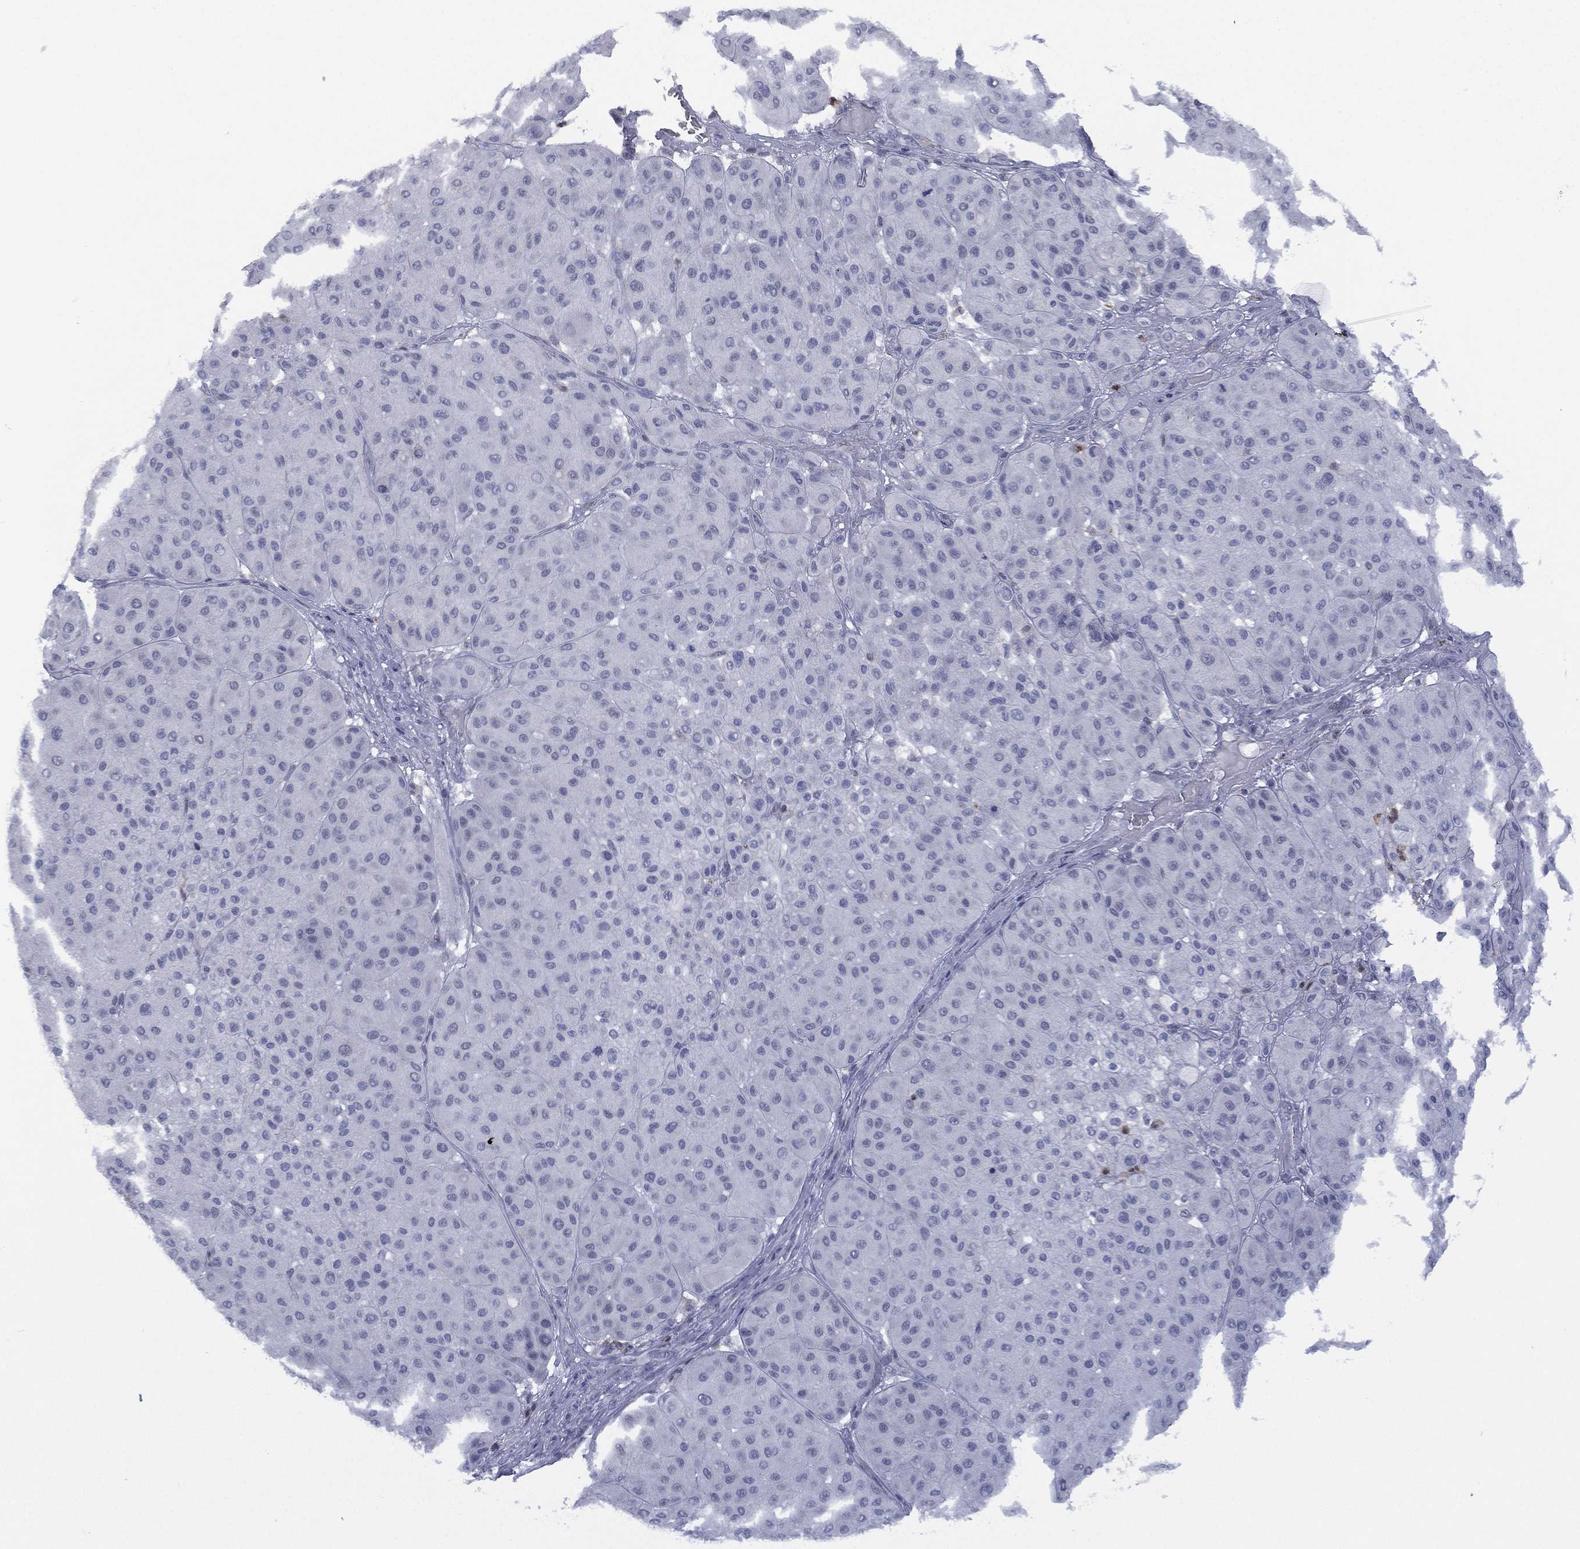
{"staining": {"intensity": "negative", "quantity": "none", "location": "none"}, "tissue": "melanoma", "cell_type": "Tumor cells", "image_type": "cancer", "snomed": [{"axis": "morphology", "description": "Malignant melanoma, Metastatic site"}, {"axis": "topography", "description": "Smooth muscle"}], "caption": "IHC photomicrograph of neoplastic tissue: melanoma stained with DAB (3,3'-diaminobenzidine) exhibits no significant protein positivity in tumor cells. (DAB (3,3'-diaminobenzidine) IHC visualized using brightfield microscopy, high magnification).", "gene": "ZNF711", "patient": {"sex": "male", "age": 41}}